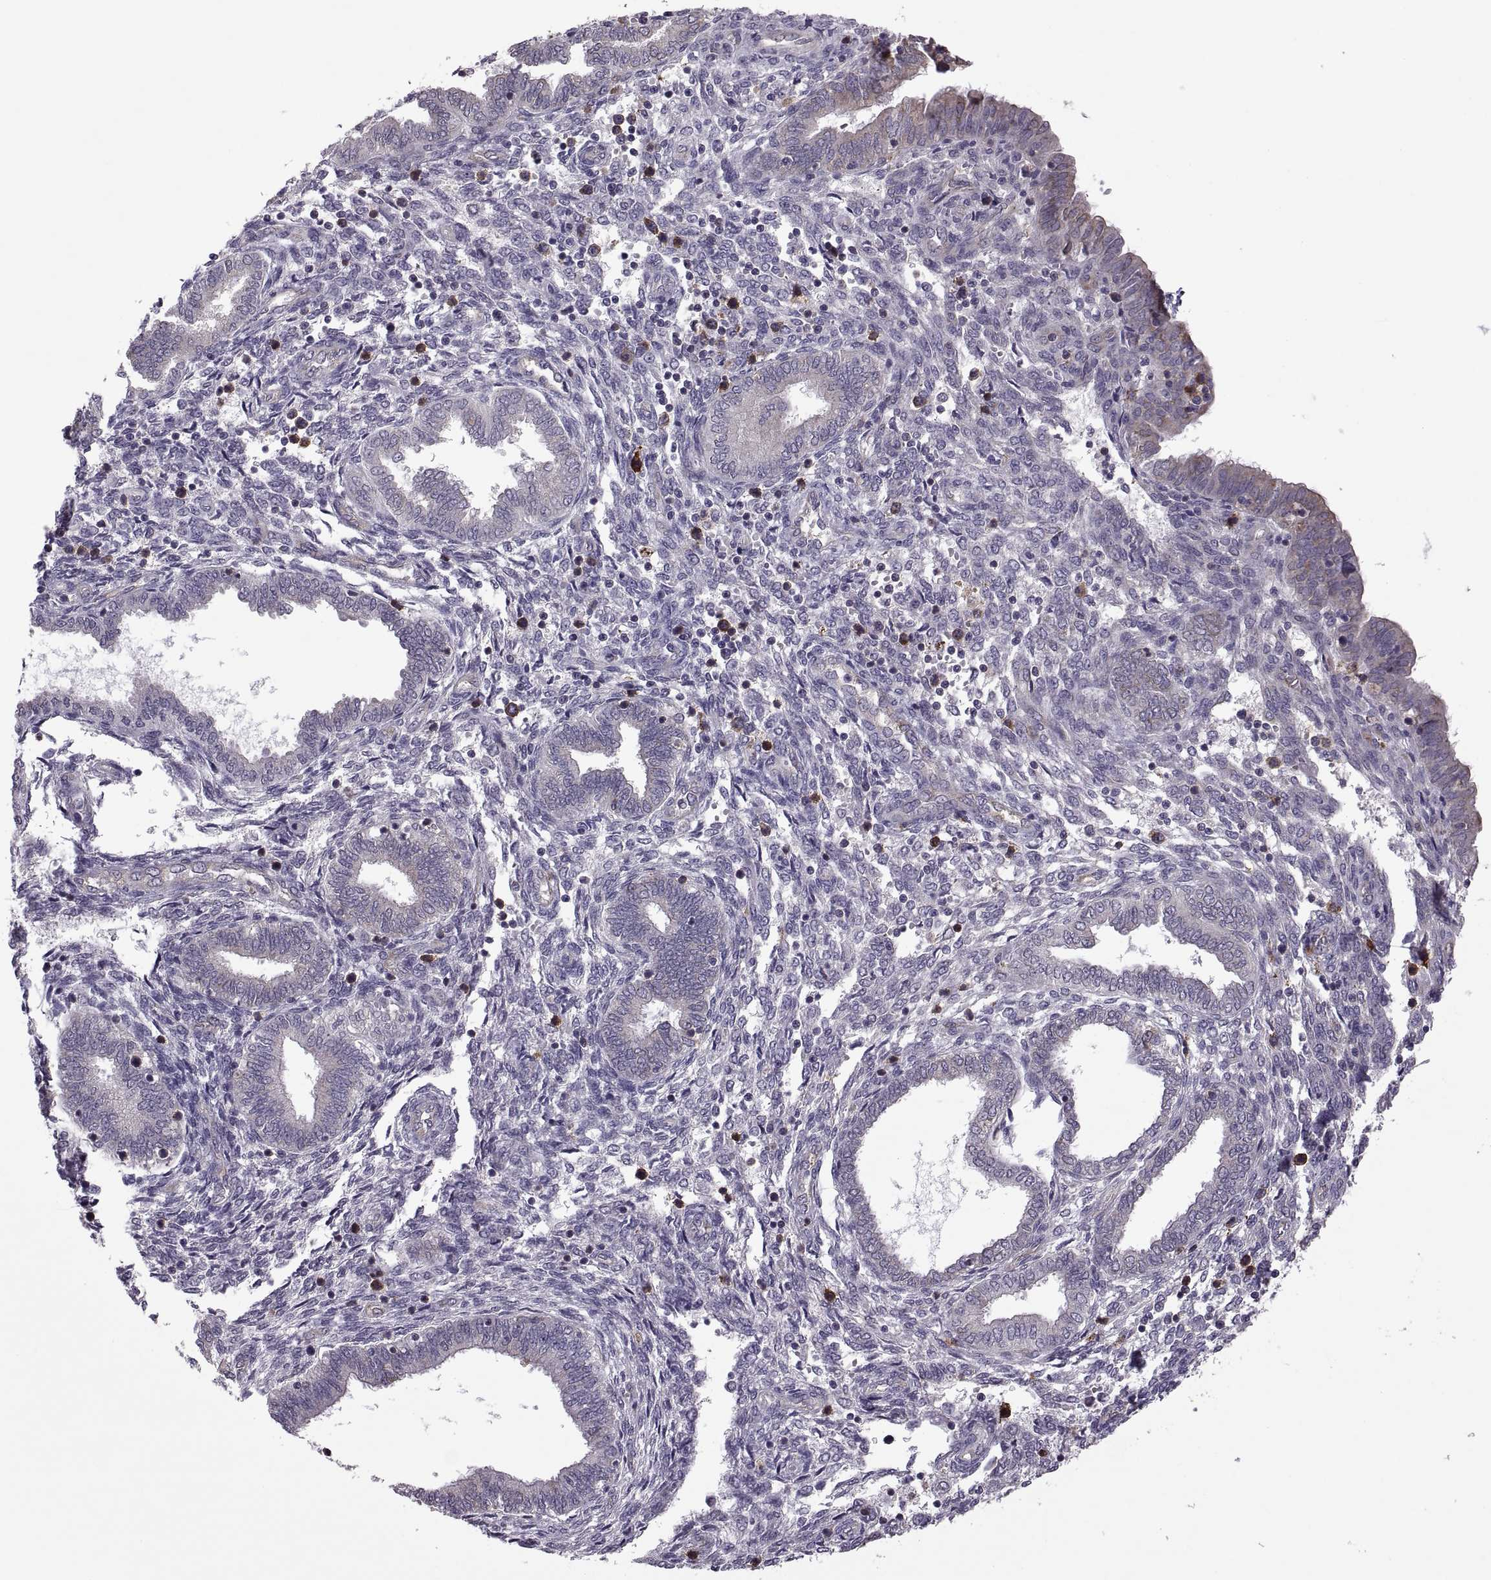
{"staining": {"intensity": "negative", "quantity": "none", "location": "none"}, "tissue": "endometrium", "cell_type": "Cells in endometrial stroma", "image_type": "normal", "snomed": [{"axis": "morphology", "description": "Normal tissue, NOS"}, {"axis": "topography", "description": "Endometrium"}], "caption": "IHC histopathology image of benign endometrium stained for a protein (brown), which reveals no positivity in cells in endometrial stroma. Nuclei are stained in blue.", "gene": "PABPC1", "patient": {"sex": "female", "age": 42}}